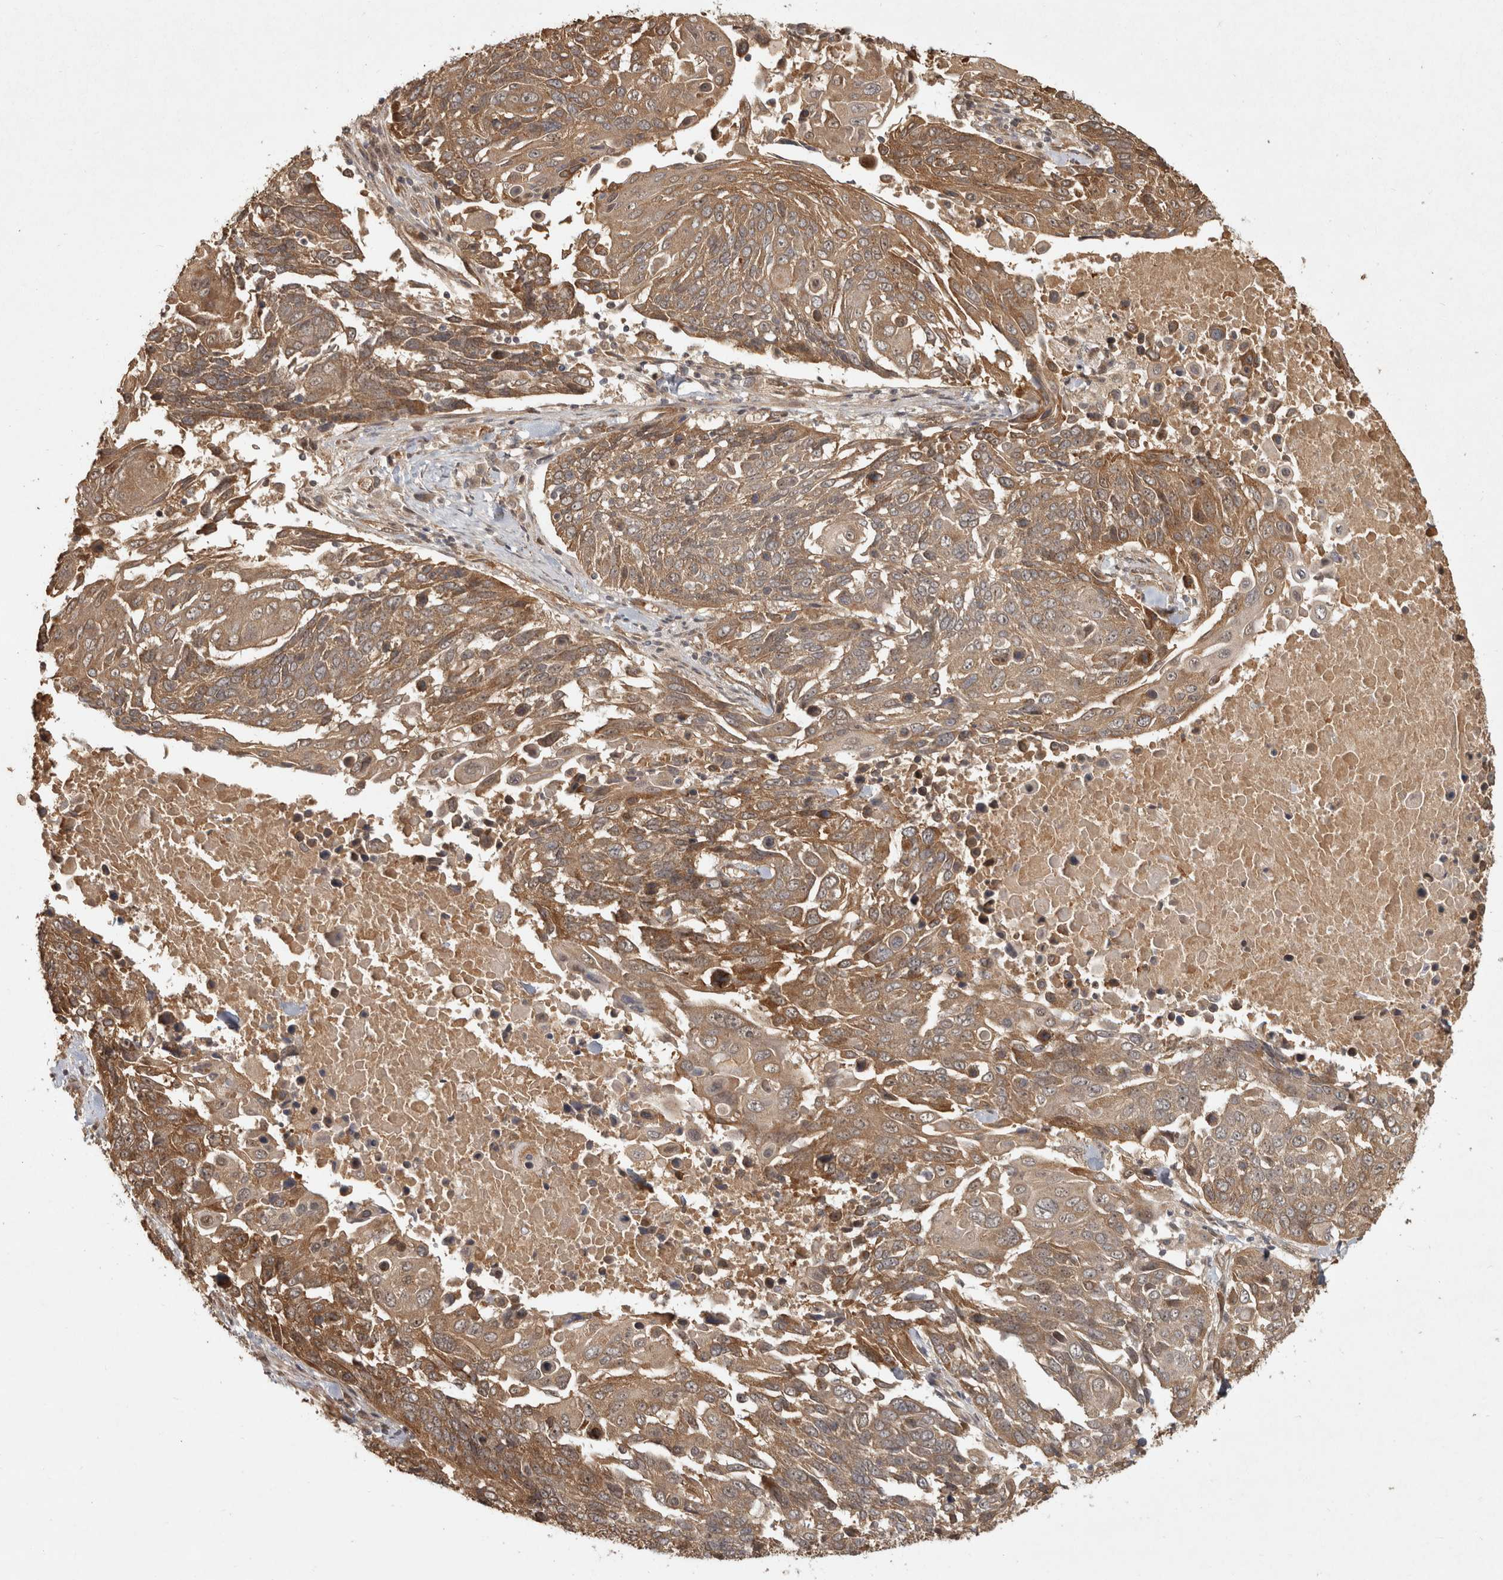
{"staining": {"intensity": "moderate", "quantity": ">75%", "location": "cytoplasmic/membranous"}, "tissue": "lung cancer", "cell_type": "Tumor cells", "image_type": "cancer", "snomed": [{"axis": "morphology", "description": "Squamous cell carcinoma, NOS"}, {"axis": "topography", "description": "Lung"}], "caption": "Lung cancer stained with a protein marker displays moderate staining in tumor cells.", "gene": "CAMSAP2", "patient": {"sex": "male", "age": 66}}